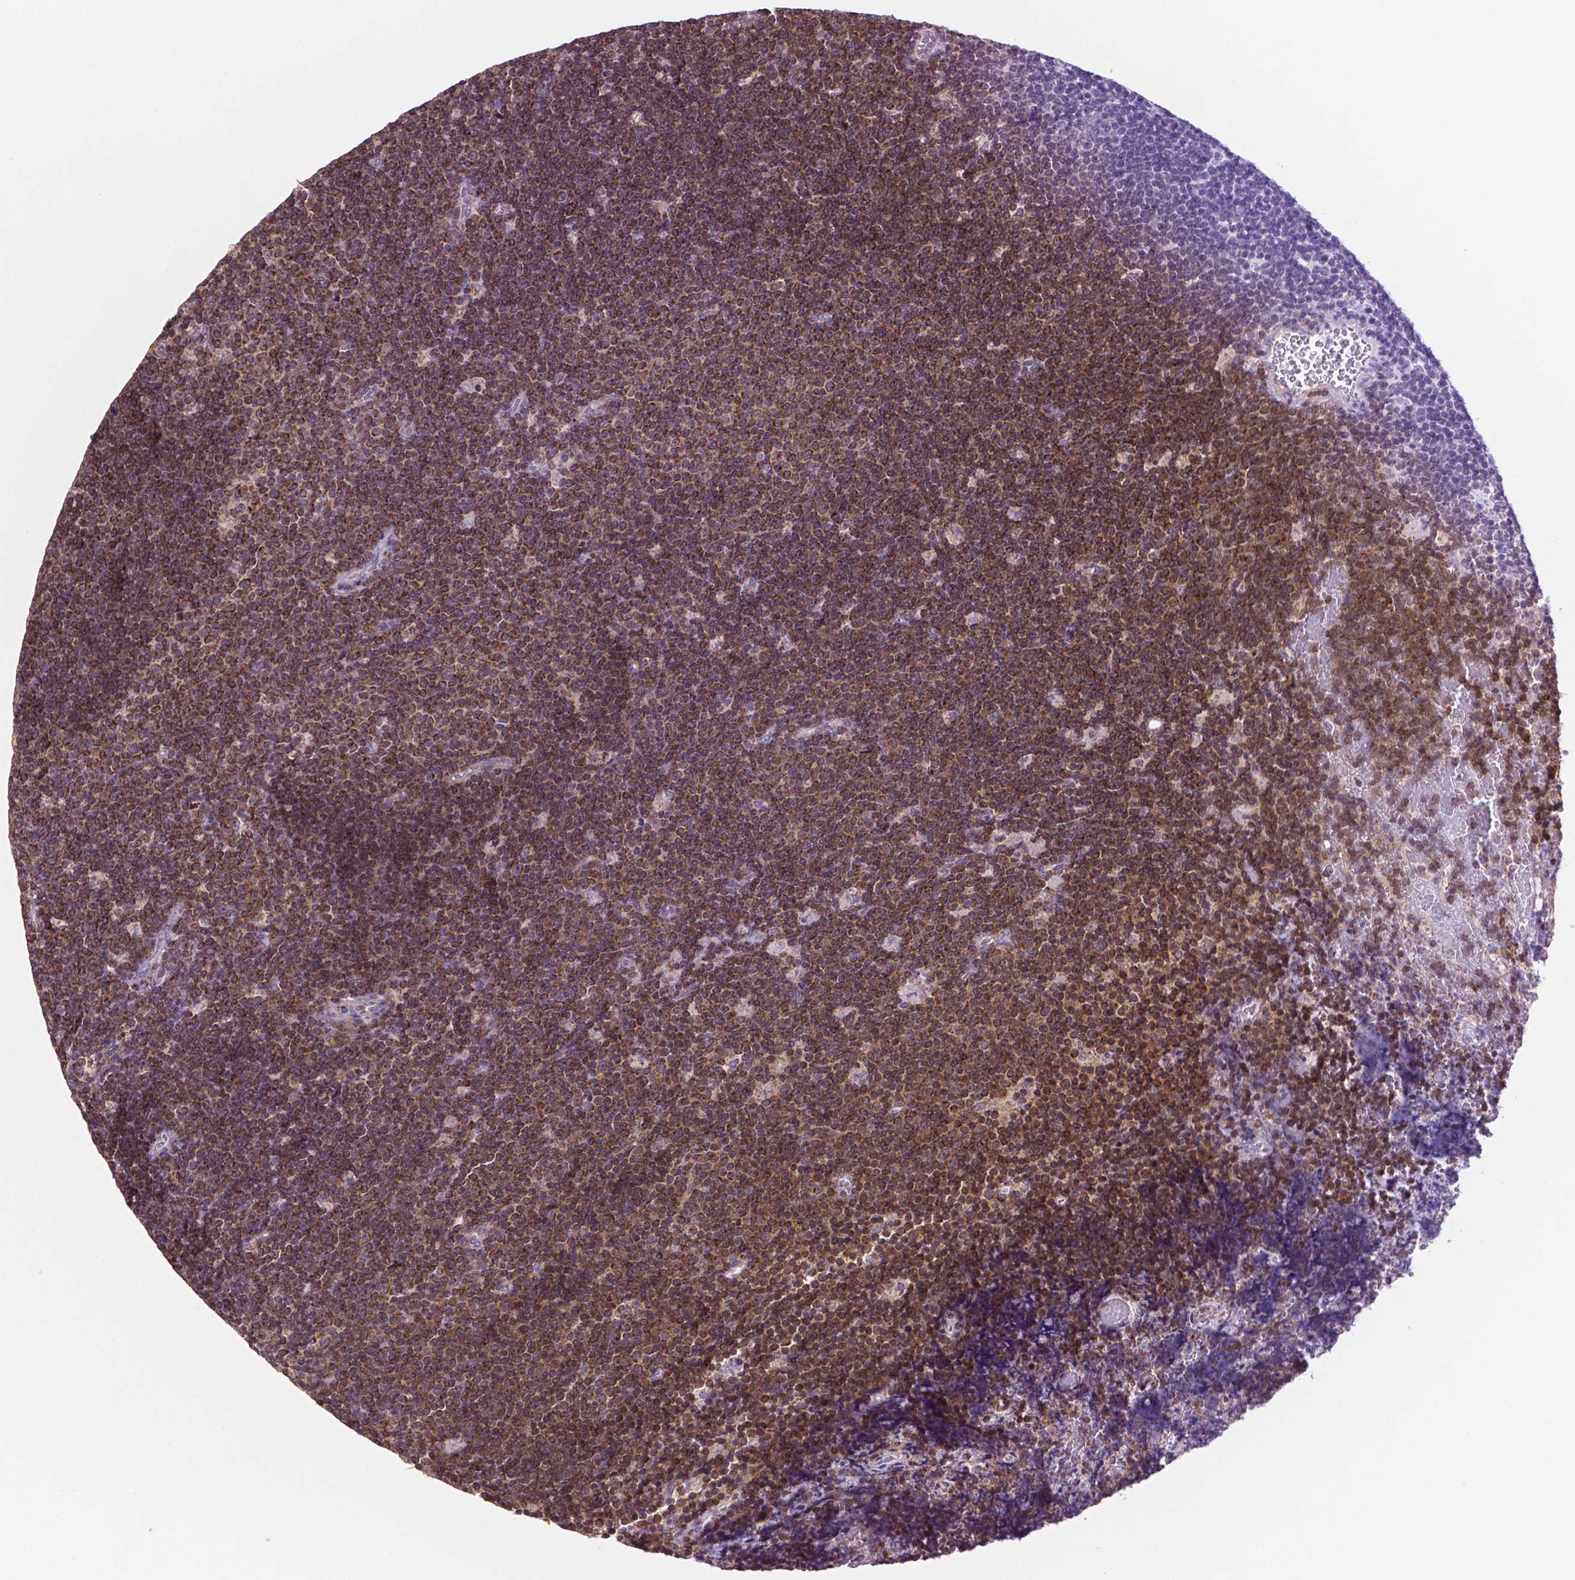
{"staining": {"intensity": "moderate", "quantity": ">75%", "location": "cytoplasmic/membranous"}, "tissue": "lymphoma", "cell_type": "Tumor cells", "image_type": "cancer", "snomed": [{"axis": "morphology", "description": "Malignant lymphoma, non-Hodgkin's type, Low grade"}, {"axis": "topography", "description": "Brain"}], "caption": "Immunohistochemical staining of lymphoma demonstrates moderate cytoplasmic/membranous protein staining in approximately >75% of tumor cells. The protein of interest is shown in brown color, while the nuclei are stained blue.", "gene": "PYCR3", "patient": {"sex": "female", "age": 66}}